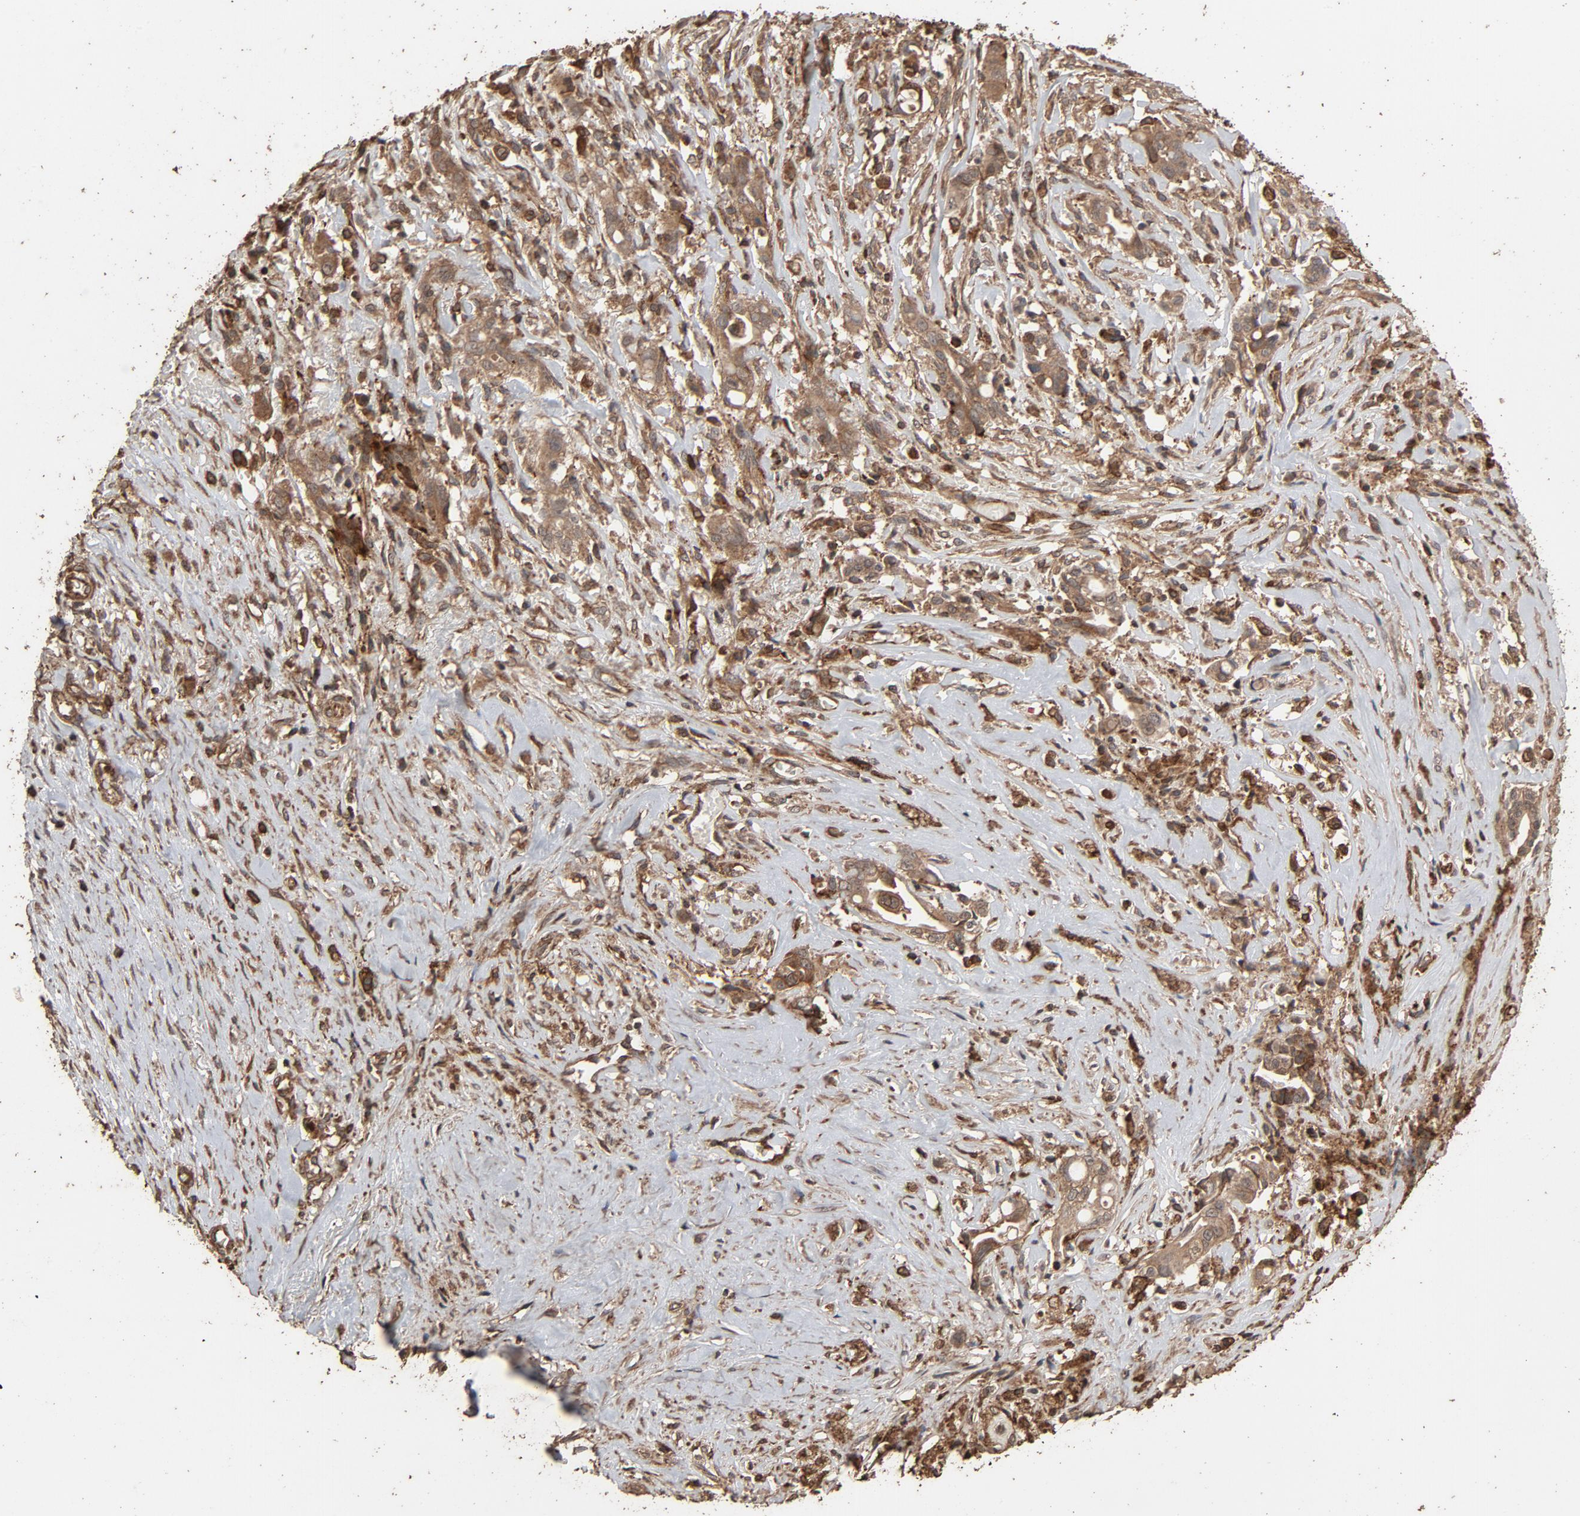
{"staining": {"intensity": "moderate", "quantity": "25%-75%", "location": "cytoplasmic/membranous"}, "tissue": "liver cancer", "cell_type": "Tumor cells", "image_type": "cancer", "snomed": [{"axis": "morphology", "description": "Cholangiocarcinoma"}, {"axis": "topography", "description": "Liver"}], "caption": "An image of liver cancer (cholangiocarcinoma) stained for a protein displays moderate cytoplasmic/membranous brown staining in tumor cells. (Stains: DAB (3,3'-diaminobenzidine) in brown, nuclei in blue, Microscopy: brightfield microscopy at high magnification).", "gene": "RPS6KA6", "patient": {"sex": "female", "age": 70}}